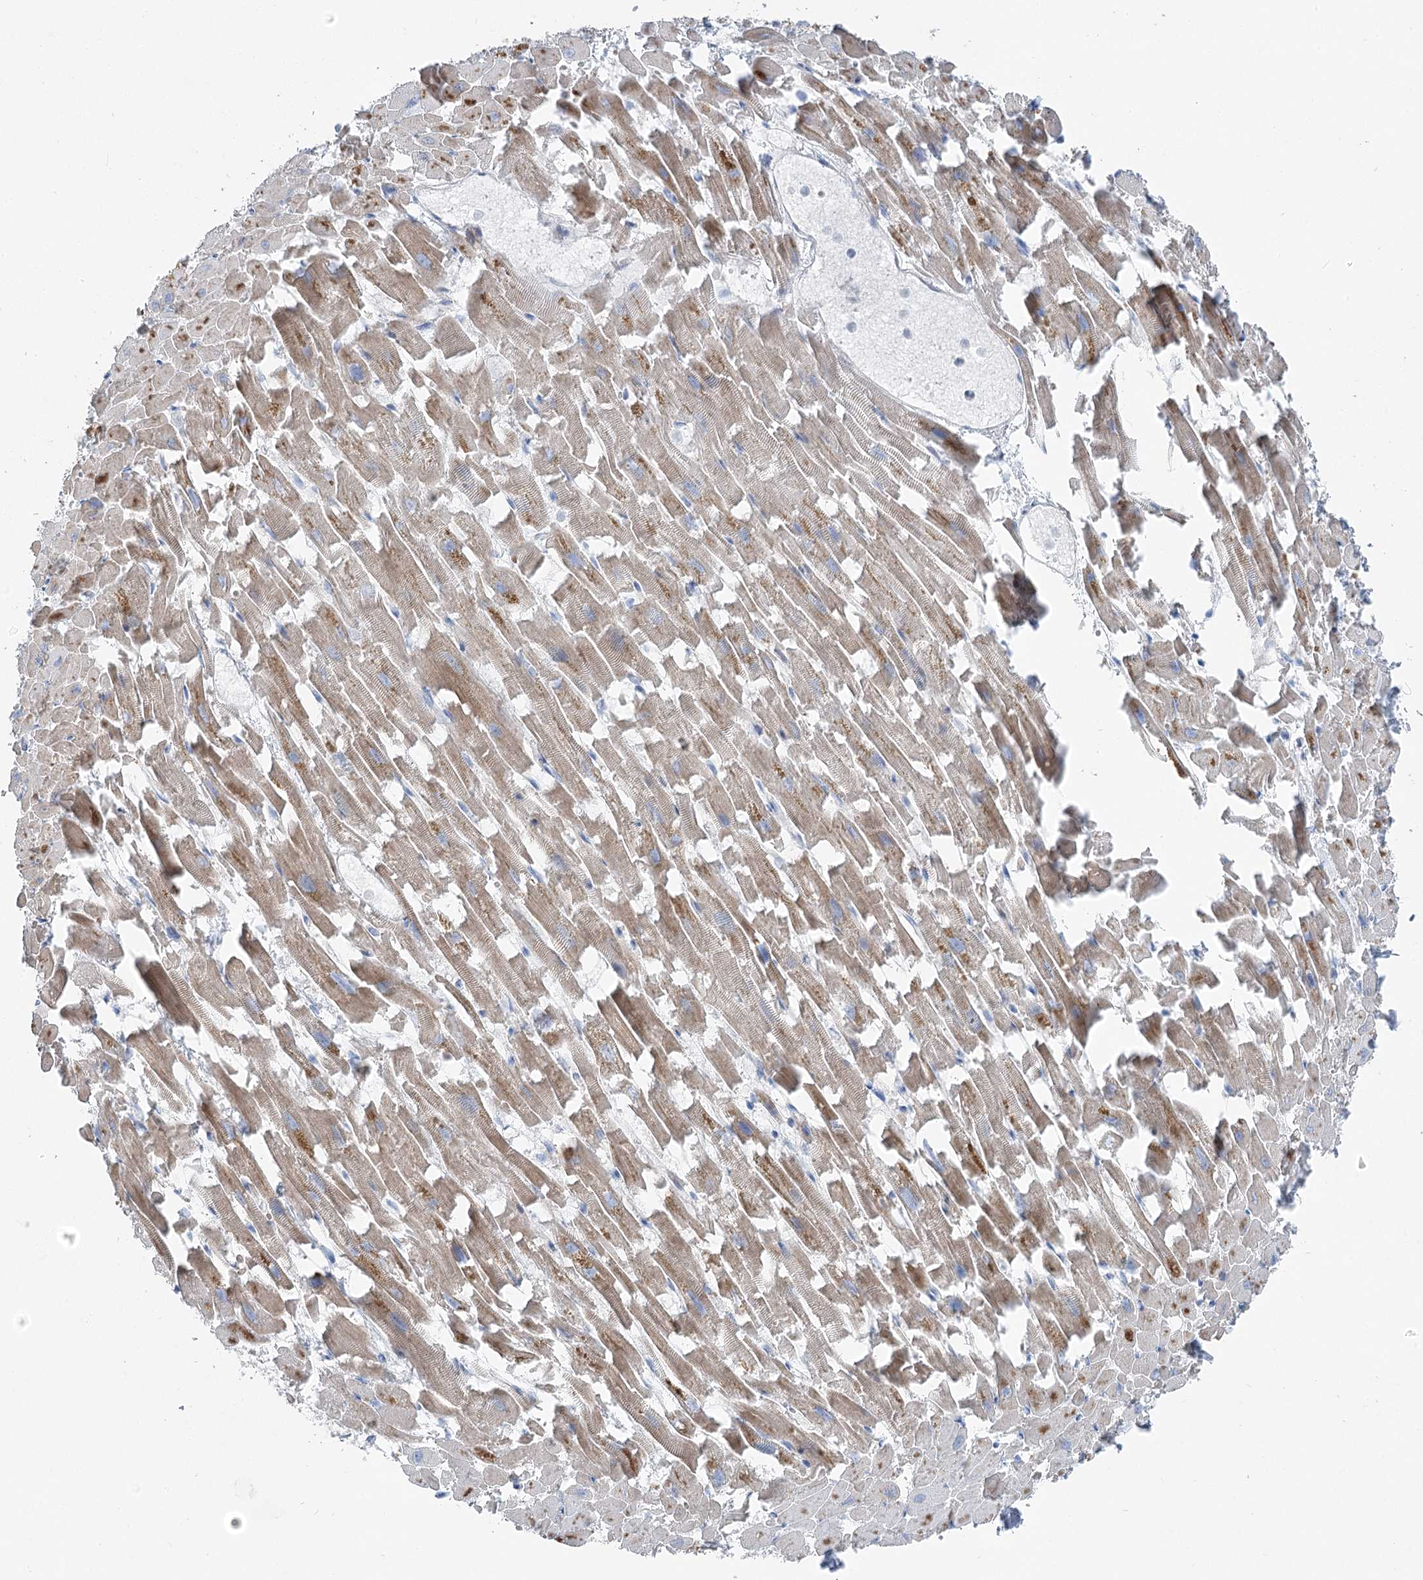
{"staining": {"intensity": "moderate", "quantity": "25%-75%", "location": "cytoplasmic/membranous"}, "tissue": "heart muscle", "cell_type": "Cardiomyocytes", "image_type": "normal", "snomed": [{"axis": "morphology", "description": "Normal tissue, NOS"}, {"axis": "topography", "description": "Heart"}], "caption": "The photomicrograph reveals immunohistochemical staining of benign heart muscle. There is moderate cytoplasmic/membranous staining is seen in about 25%-75% of cardiomyocytes.", "gene": "POGLUT1", "patient": {"sex": "female", "age": 64}}